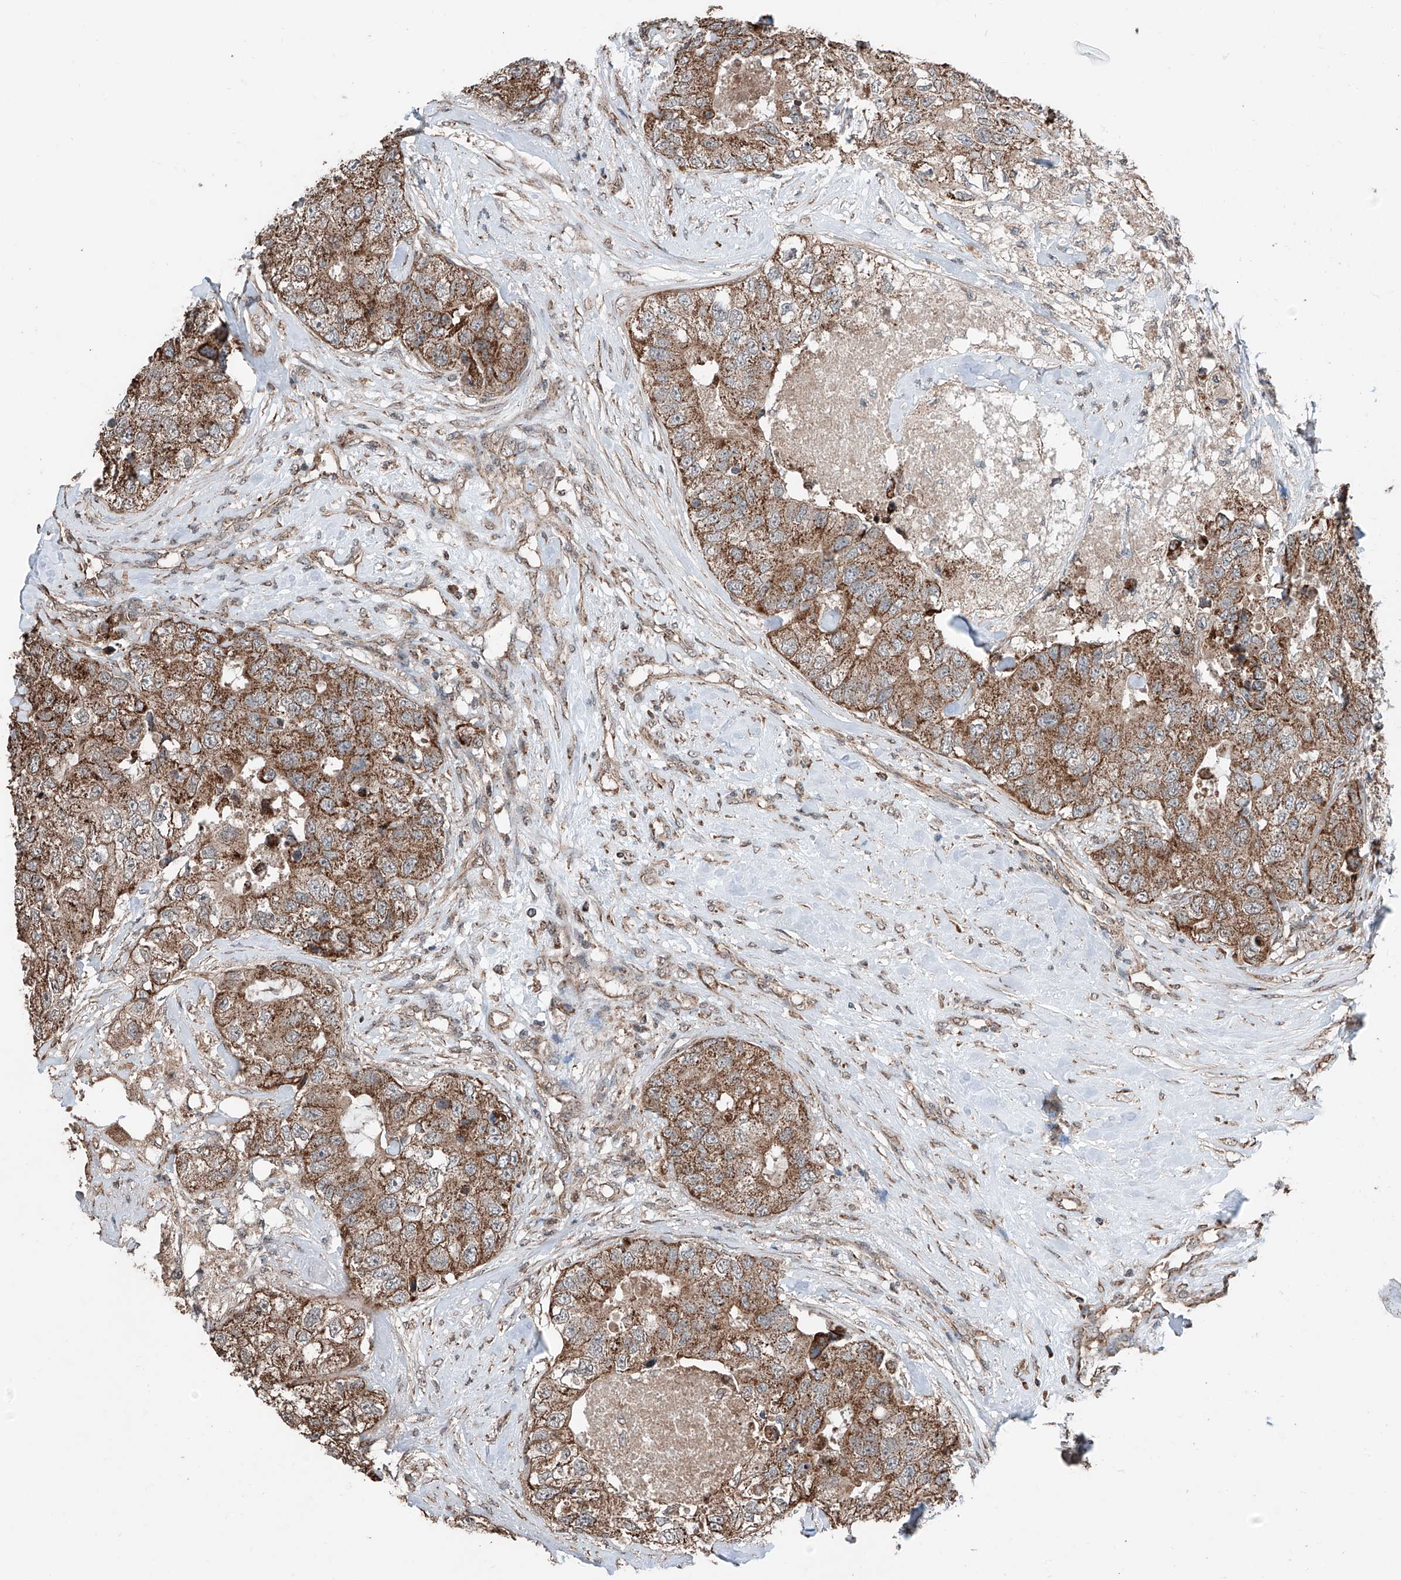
{"staining": {"intensity": "moderate", "quantity": ">75%", "location": "cytoplasmic/membranous"}, "tissue": "breast cancer", "cell_type": "Tumor cells", "image_type": "cancer", "snomed": [{"axis": "morphology", "description": "Duct carcinoma"}, {"axis": "topography", "description": "Breast"}], "caption": "Human intraductal carcinoma (breast) stained with a brown dye reveals moderate cytoplasmic/membranous positive expression in approximately >75% of tumor cells.", "gene": "ZNF445", "patient": {"sex": "female", "age": 62}}